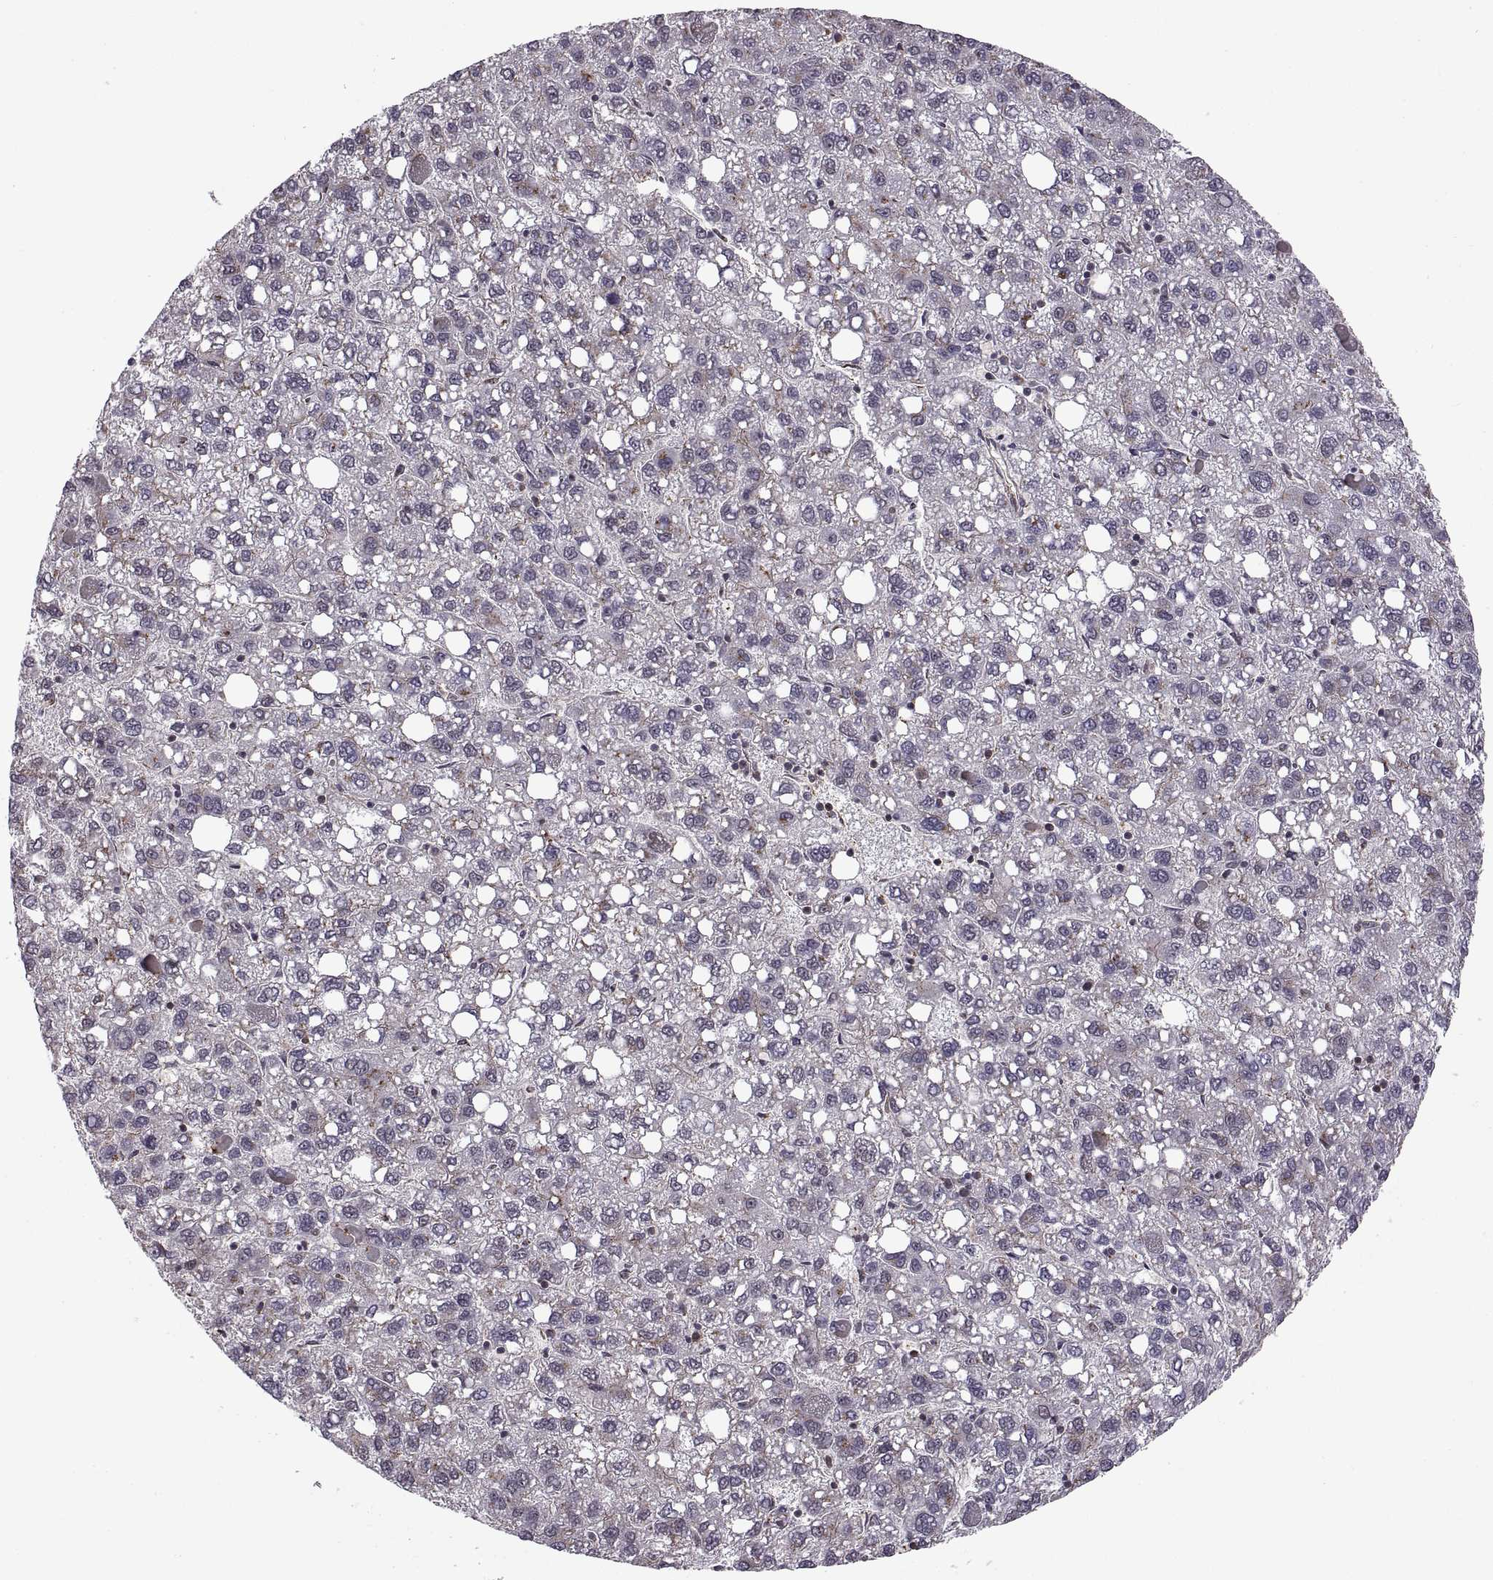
{"staining": {"intensity": "moderate", "quantity": "<25%", "location": "cytoplasmic/membranous"}, "tissue": "liver cancer", "cell_type": "Tumor cells", "image_type": "cancer", "snomed": [{"axis": "morphology", "description": "Carcinoma, Hepatocellular, NOS"}, {"axis": "topography", "description": "Liver"}], "caption": "This image demonstrates immunohistochemistry staining of liver cancer (hepatocellular carcinoma), with low moderate cytoplasmic/membranous expression in approximately <25% of tumor cells.", "gene": "ARRB1", "patient": {"sex": "female", "age": 82}}